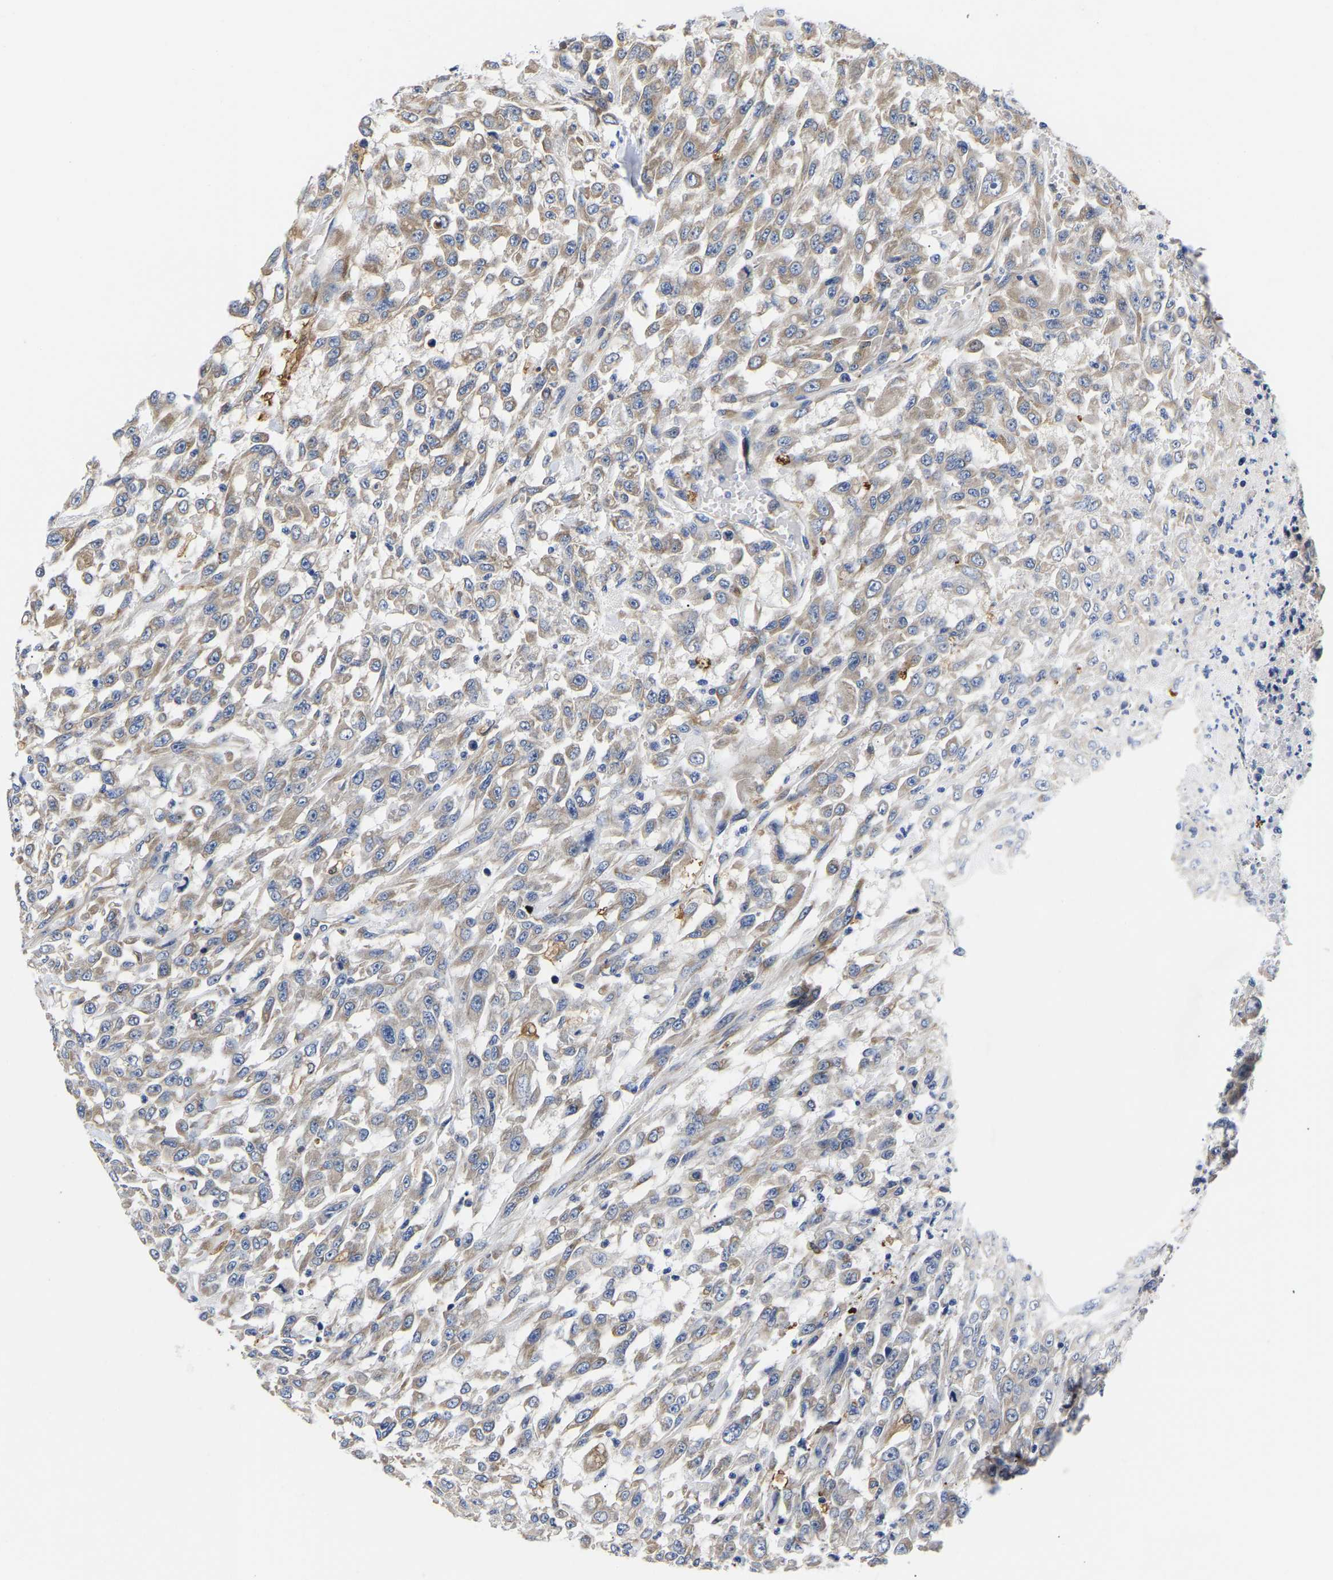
{"staining": {"intensity": "weak", "quantity": "25%-75%", "location": "cytoplasmic/membranous"}, "tissue": "urothelial cancer", "cell_type": "Tumor cells", "image_type": "cancer", "snomed": [{"axis": "morphology", "description": "Urothelial carcinoma, High grade"}, {"axis": "topography", "description": "Urinary bladder"}], "caption": "Immunohistochemistry (IHC) micrograph of human urothelial cancer stained for a protein (brown), which shows low levels of weak cytoplasmic/membranous positivity in approximately 25%-75% of tumor cells.", "gene": "CCDC6", "patient": {"sex": "male", "age": 46}}